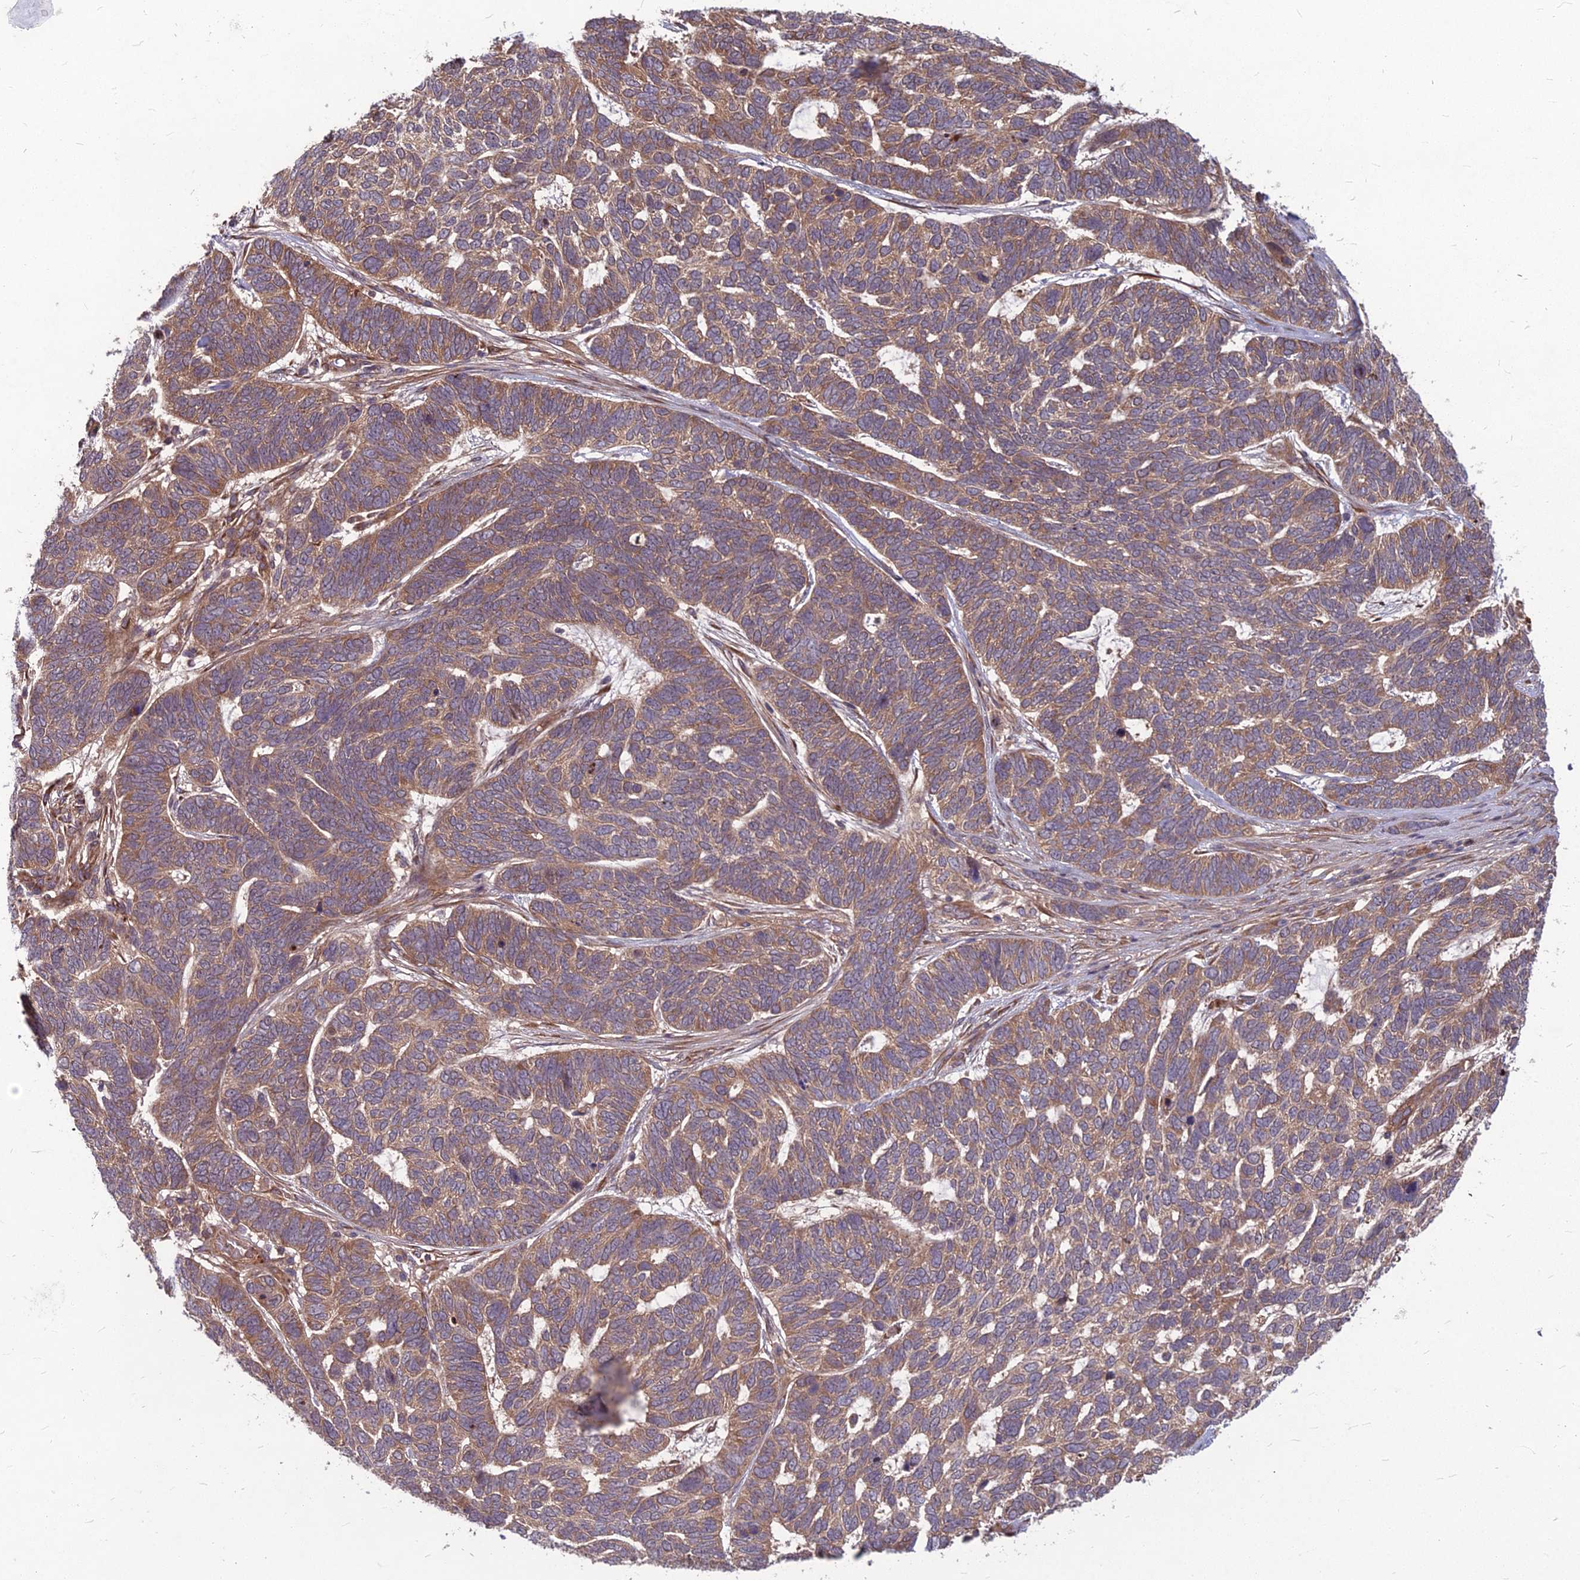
{"staining": {"intensity": "weak", "quantity": "25%-75%", "location": "cytoplasmic/membranous"}, "tissue": "skin cancer", "cell_type": "Tumor cells", "image_type": "cancer", "snomed": [{"axis": "morphology", "description": "Basal cell carcinoma"}, {"axis": "topography", "description": "Skin"}], "caption": "IHC image of neoplastic tissue: skin basal cell carcinoma stained using immunohistochemistry shows low levels of weak protein expression localized specifically in the cytoplasmic/membranous of tumor cells, appearing as a cytoplasmic/membranous brown color.", "gene": "MFSD8", "patient": {"sex": "female", "age": 65}}